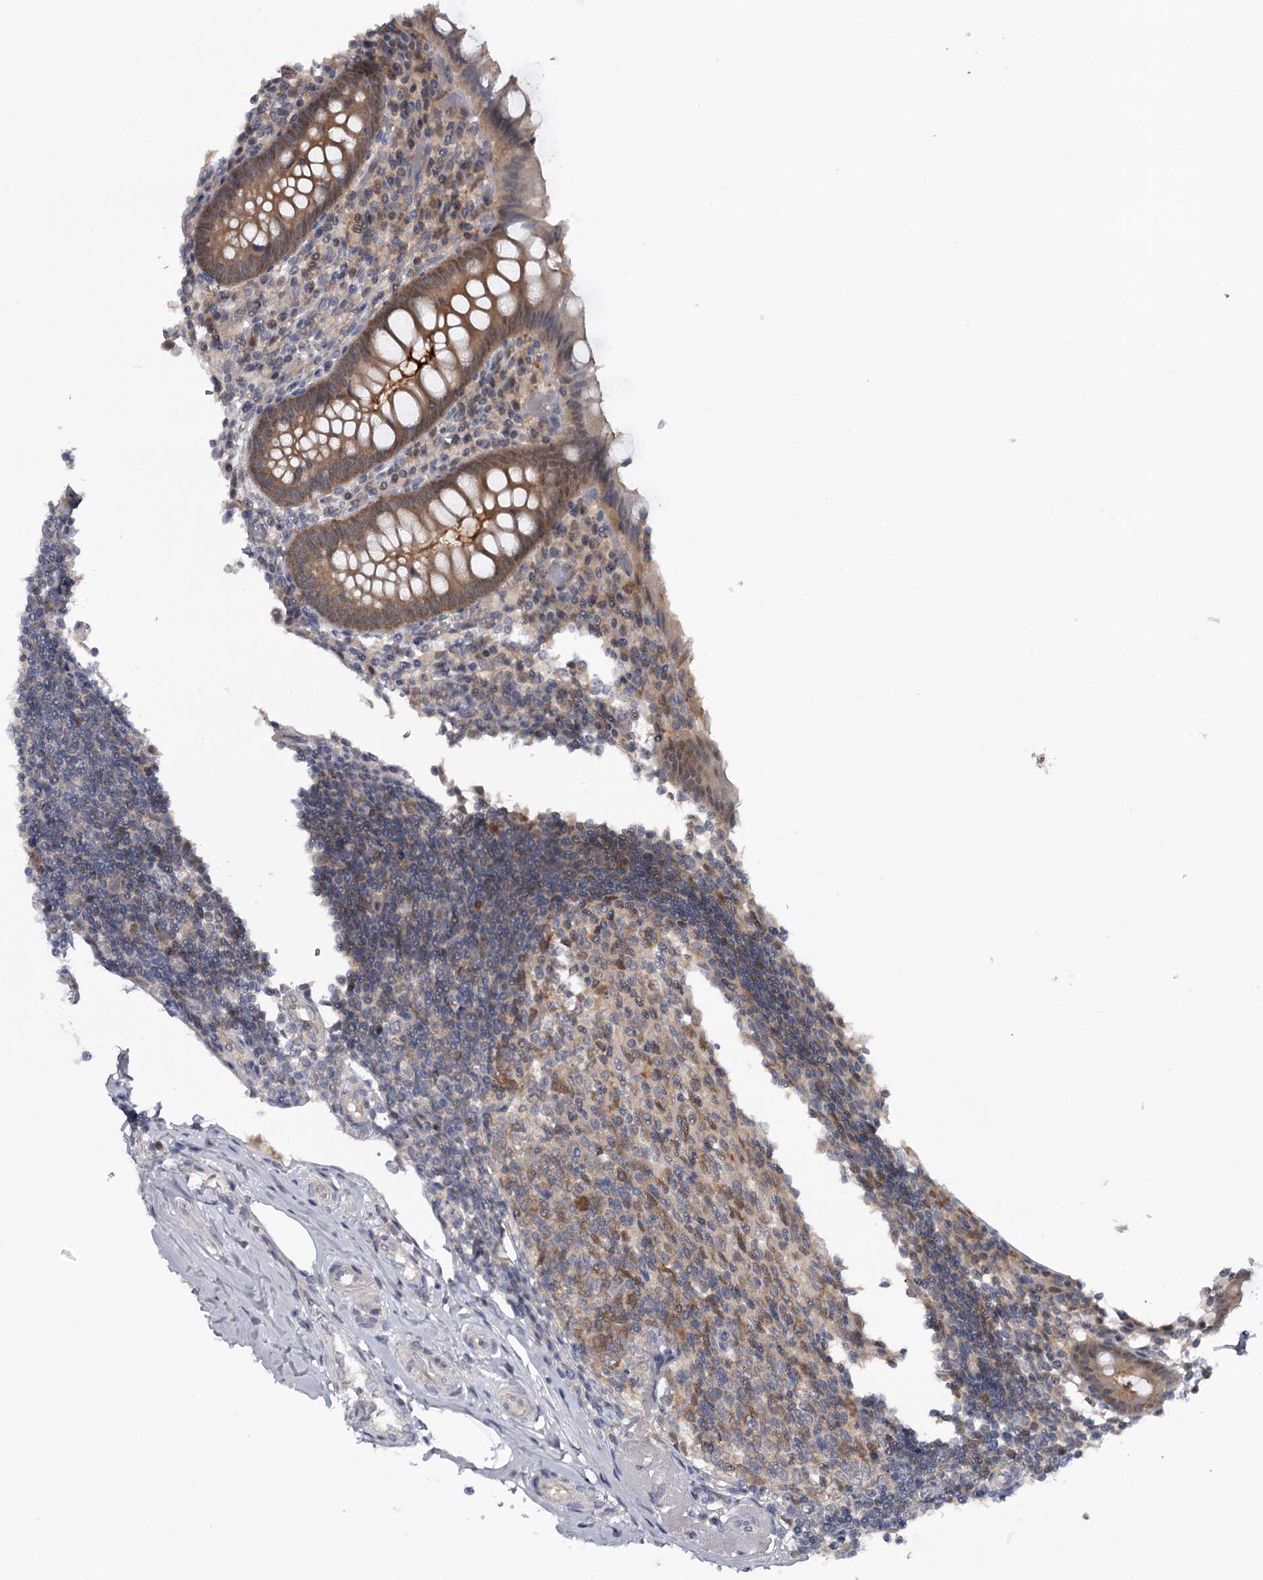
{"staining": {"intensity": "moderate", "quantity": ">75%", "location": "cytoplasmic/membranous"}, "tissue": "appendix", "cell_type": "Glandular cells", "image_type": "normal", "snomed": [{"axis": "morphology", "description": "Normal tissue, NOS"}, {"axis": "topography", "description": "Appendix"}], "caption": "A brown stain shows moderate cytoplasmic/membranous staining of a protein in glandular cells of normal human appendix.", "gene": "GTSF1", "patient": {"sex": "female", "age": 17}}